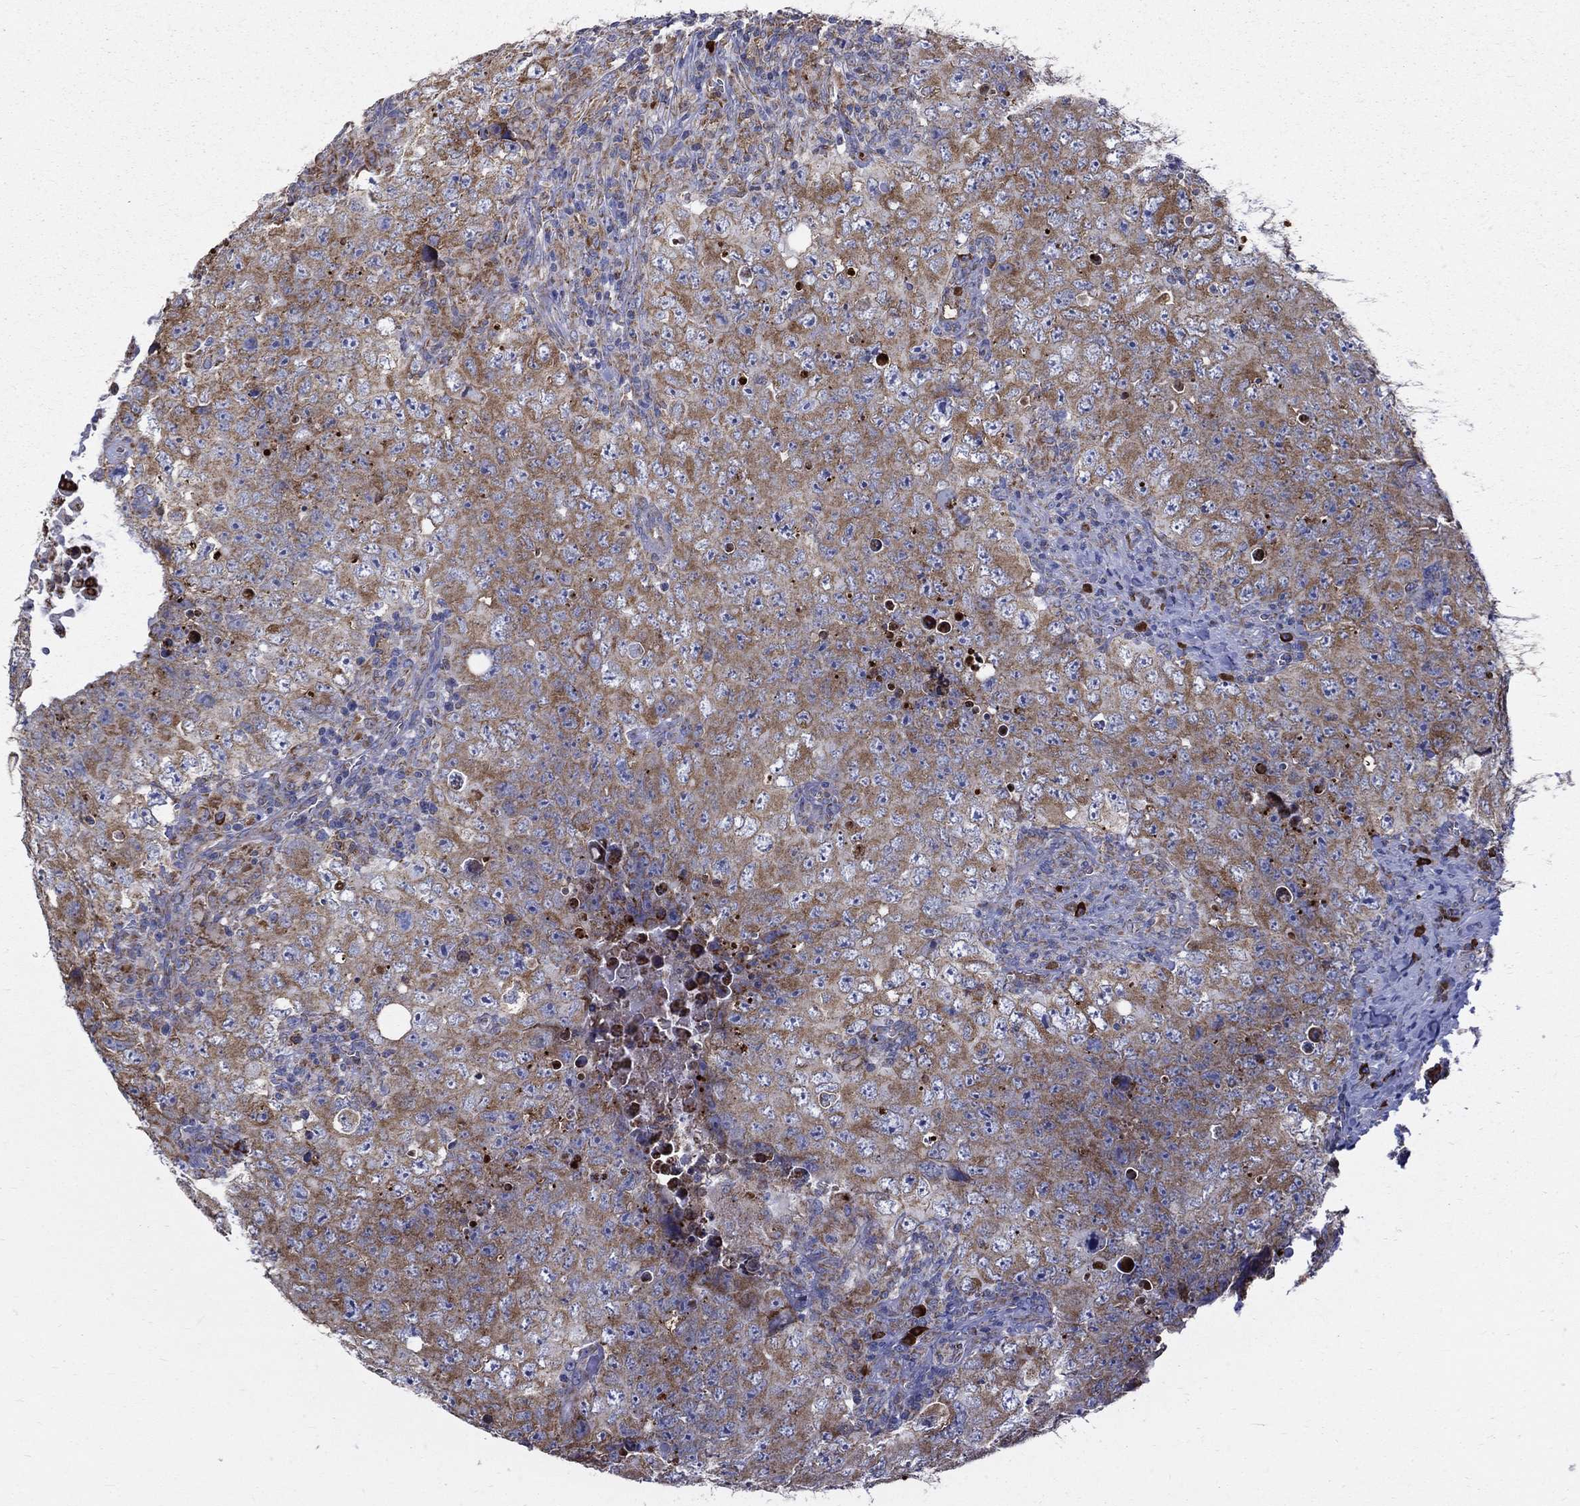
{"staining": {"intensity": "moderate", "quantity": ">75%", "location": "cytoplasmic/membranous"}, "tissue": "testis cancer", "cell_type": "Tumor cells", "image_type": "cancer", "snomed": [{"axis": "morphology", "description": "Seminoma, NOS"}, {"axis": "topography", "description": "Testis"}], "caption": "Human testis seminoma stained for a protein (brown) reveals moderate cytoplasmic/membranous positive expression in approximately >75% of tumor cells.", "gene": "PRDX4", "patient": {"sex": "male", "age": 34}}